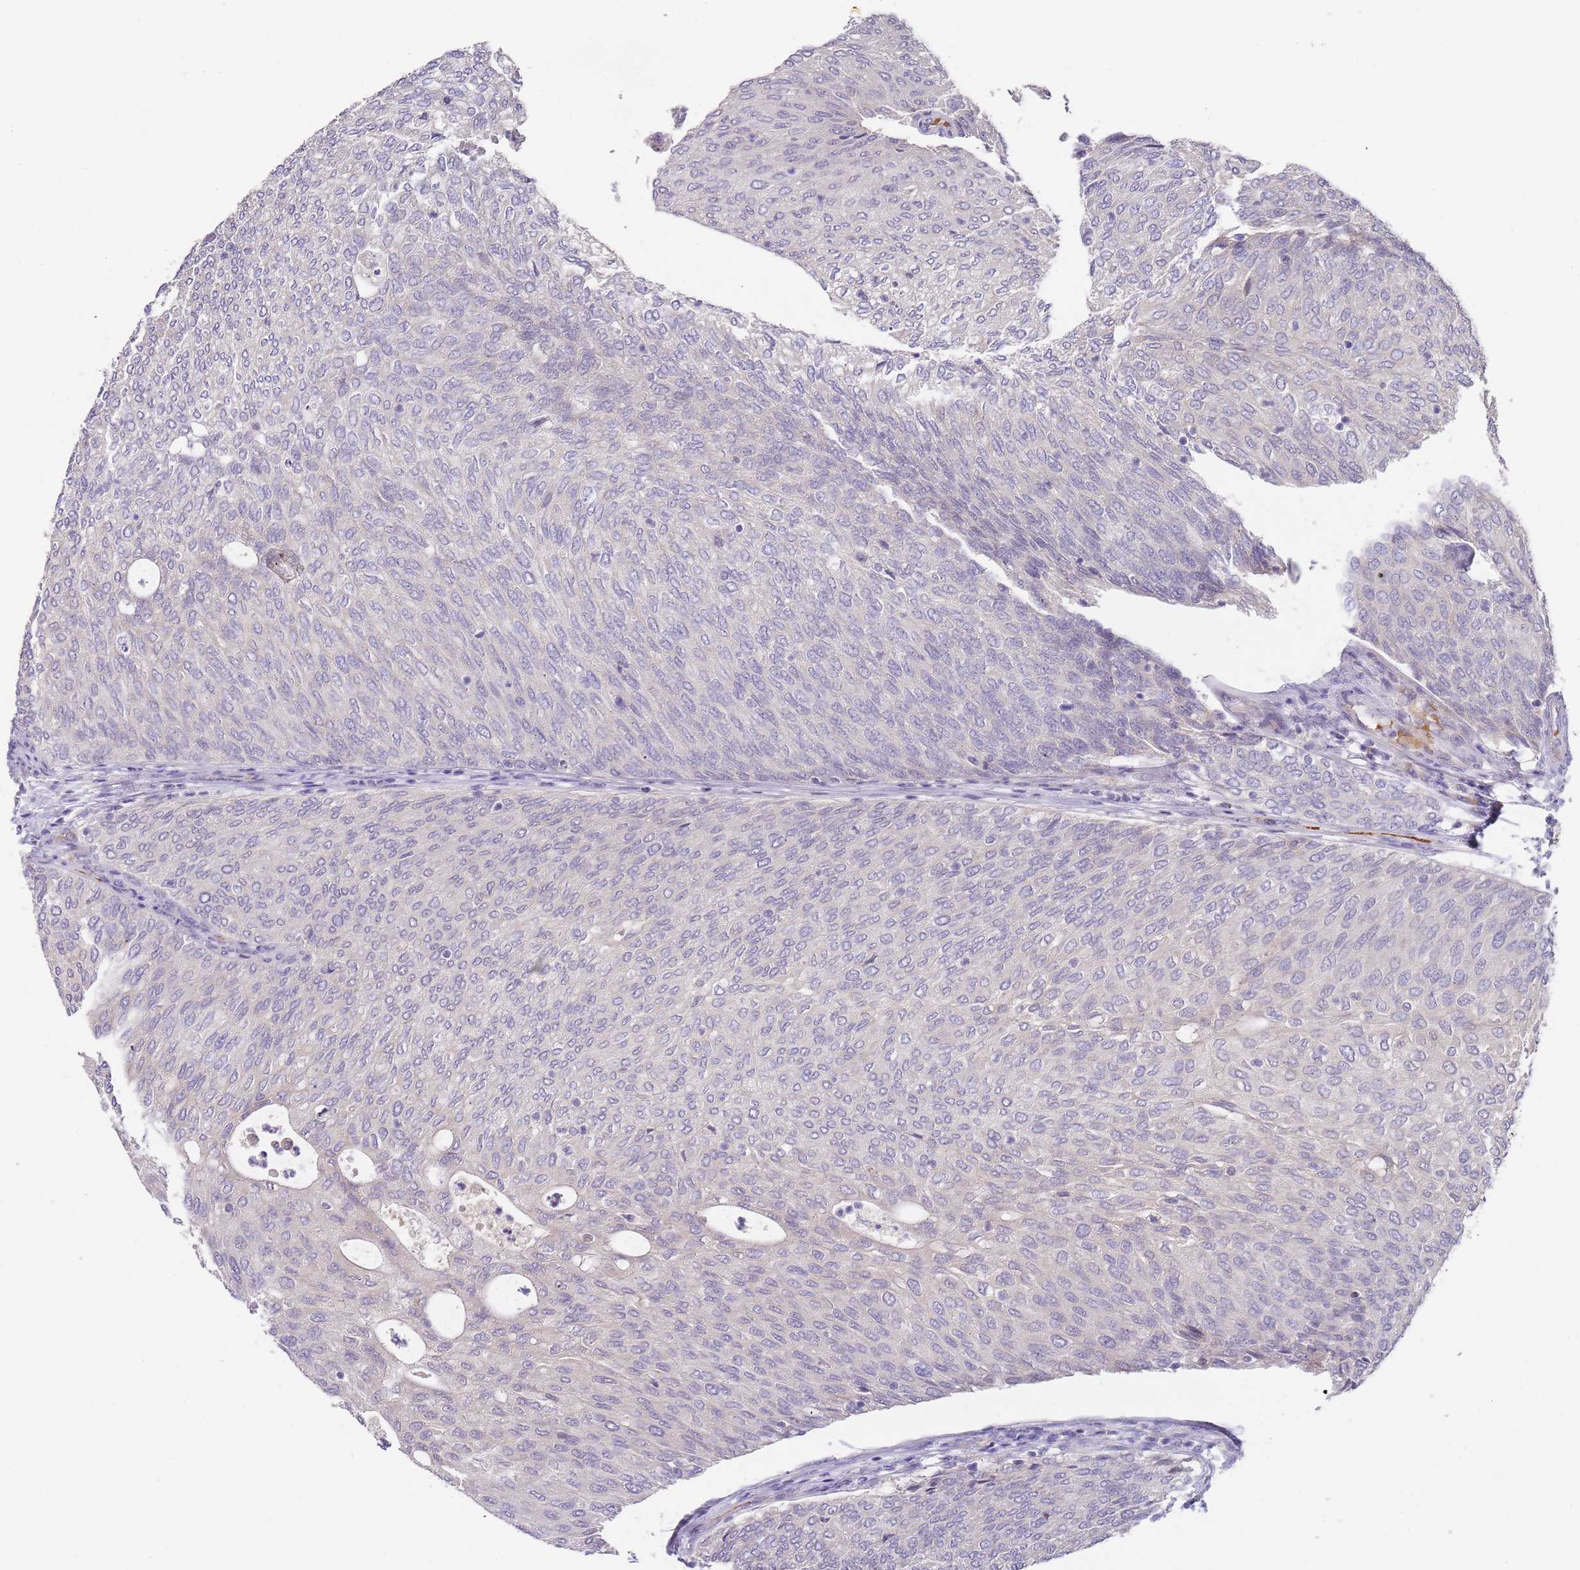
{"staining": {"intensity": "negative", "quantity": "none", "location": "none"}, "tissue": "urothelial cancer", "cell_type": "Tumor cells", "image_type": "cancer", "snomed": [{"axis": "morphology", "description": "Urothelial carcinoma, Low grade"}, {"axis": "topography", "description": "Urinary bladder"}], "caption": "Urothelial cancer was stained to show a protein in brown. There is no significant staining in tumor cells.", "gene": "PRAC1", "patient": {"sex": "female", "age": 79}}